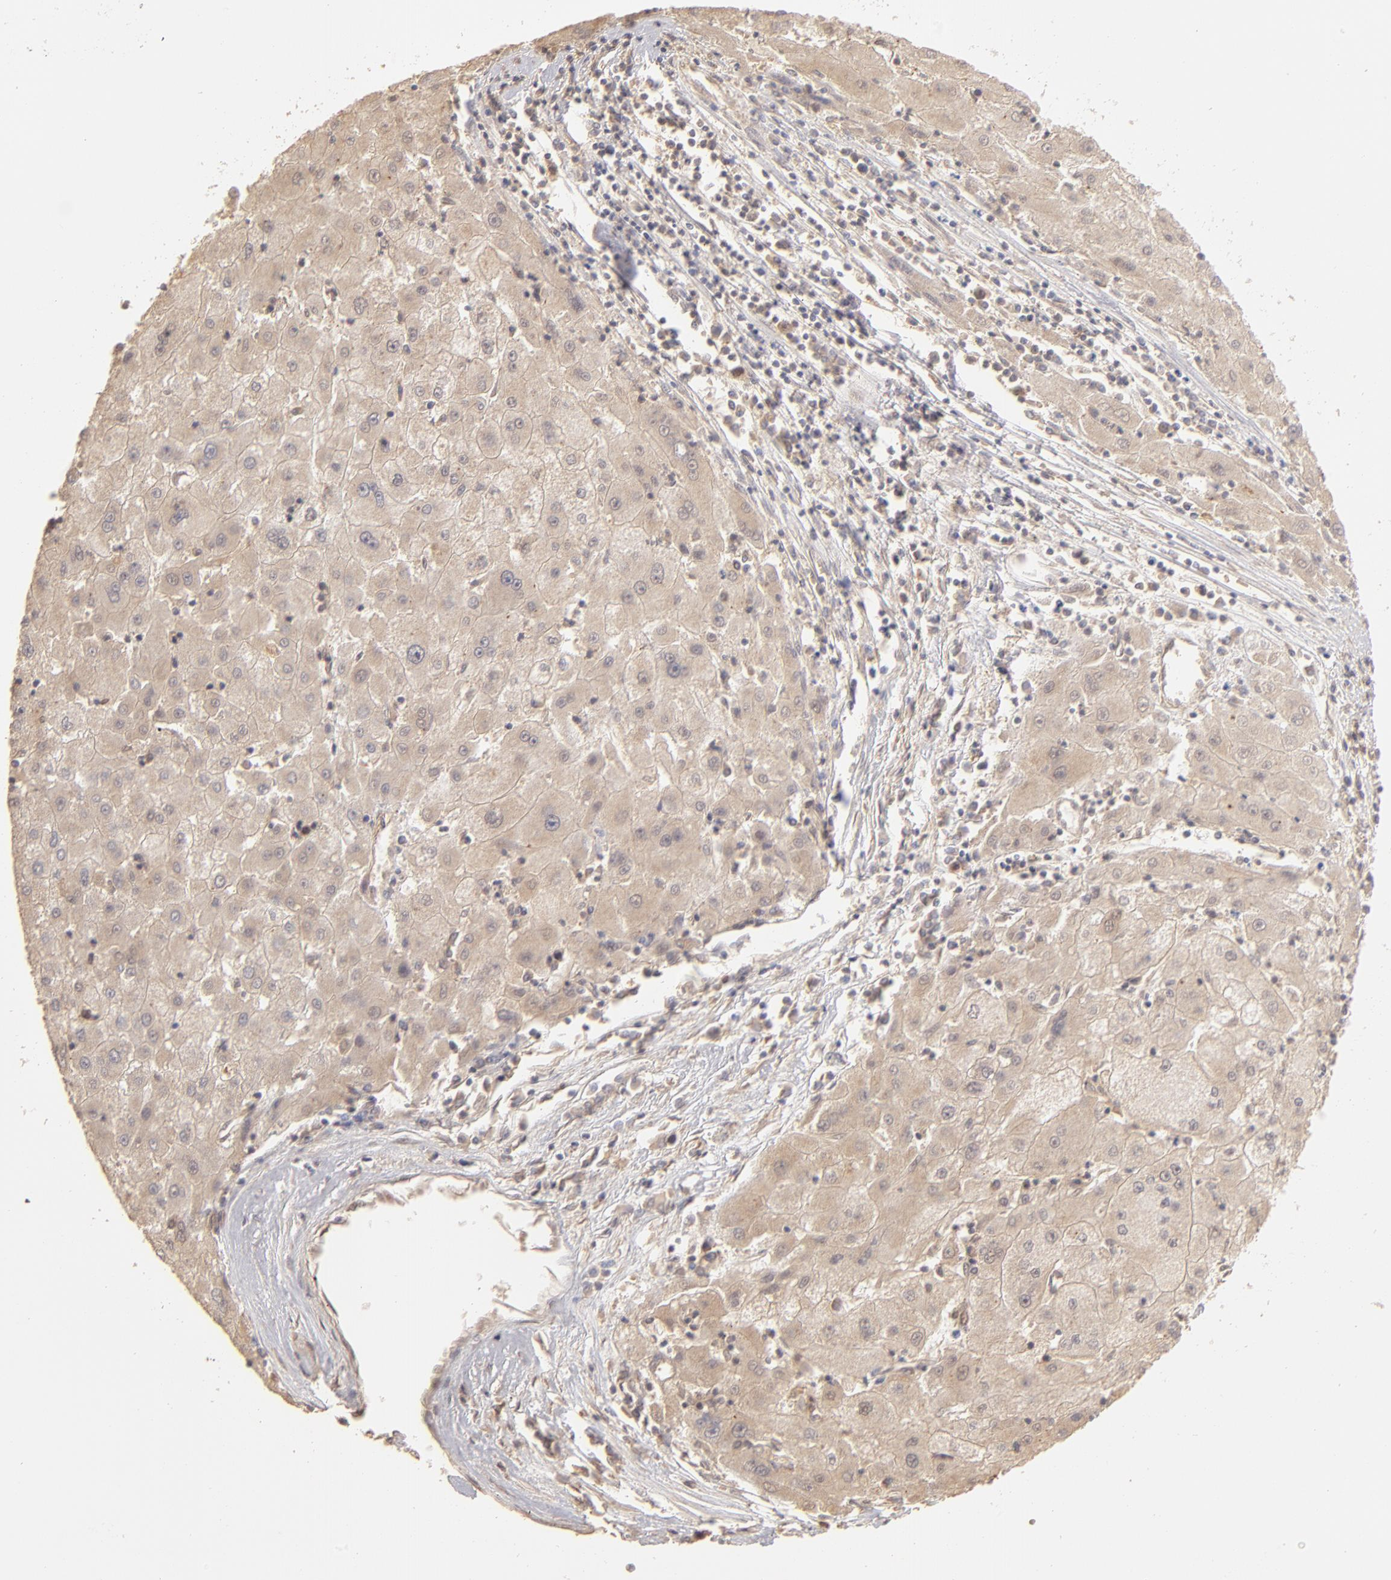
{"staining": {"intensity": "weak", "quantity": ">75%", "location": "cytoplasmic/membranous"}, "tissue": "liver cancer", "cell_type": "Tumor cells", "image_type": "cancer", "snomed": [{"axis": "morphology", "description": "Carcinoma, Hepatocellular, NOS"}, {"axis": "topography", "description": "Liver"}], "caption": "Immunohistochemical staining of liver hepatocellular carcinoma displays low levels of weak cytoplasmic/membranous expression in about >75% of tumor cells. Ihc stains the protein in brown and the nuclei are stained blue.", "gene": "CLOCK", "patient": {"sex": "male", "age": 72}}